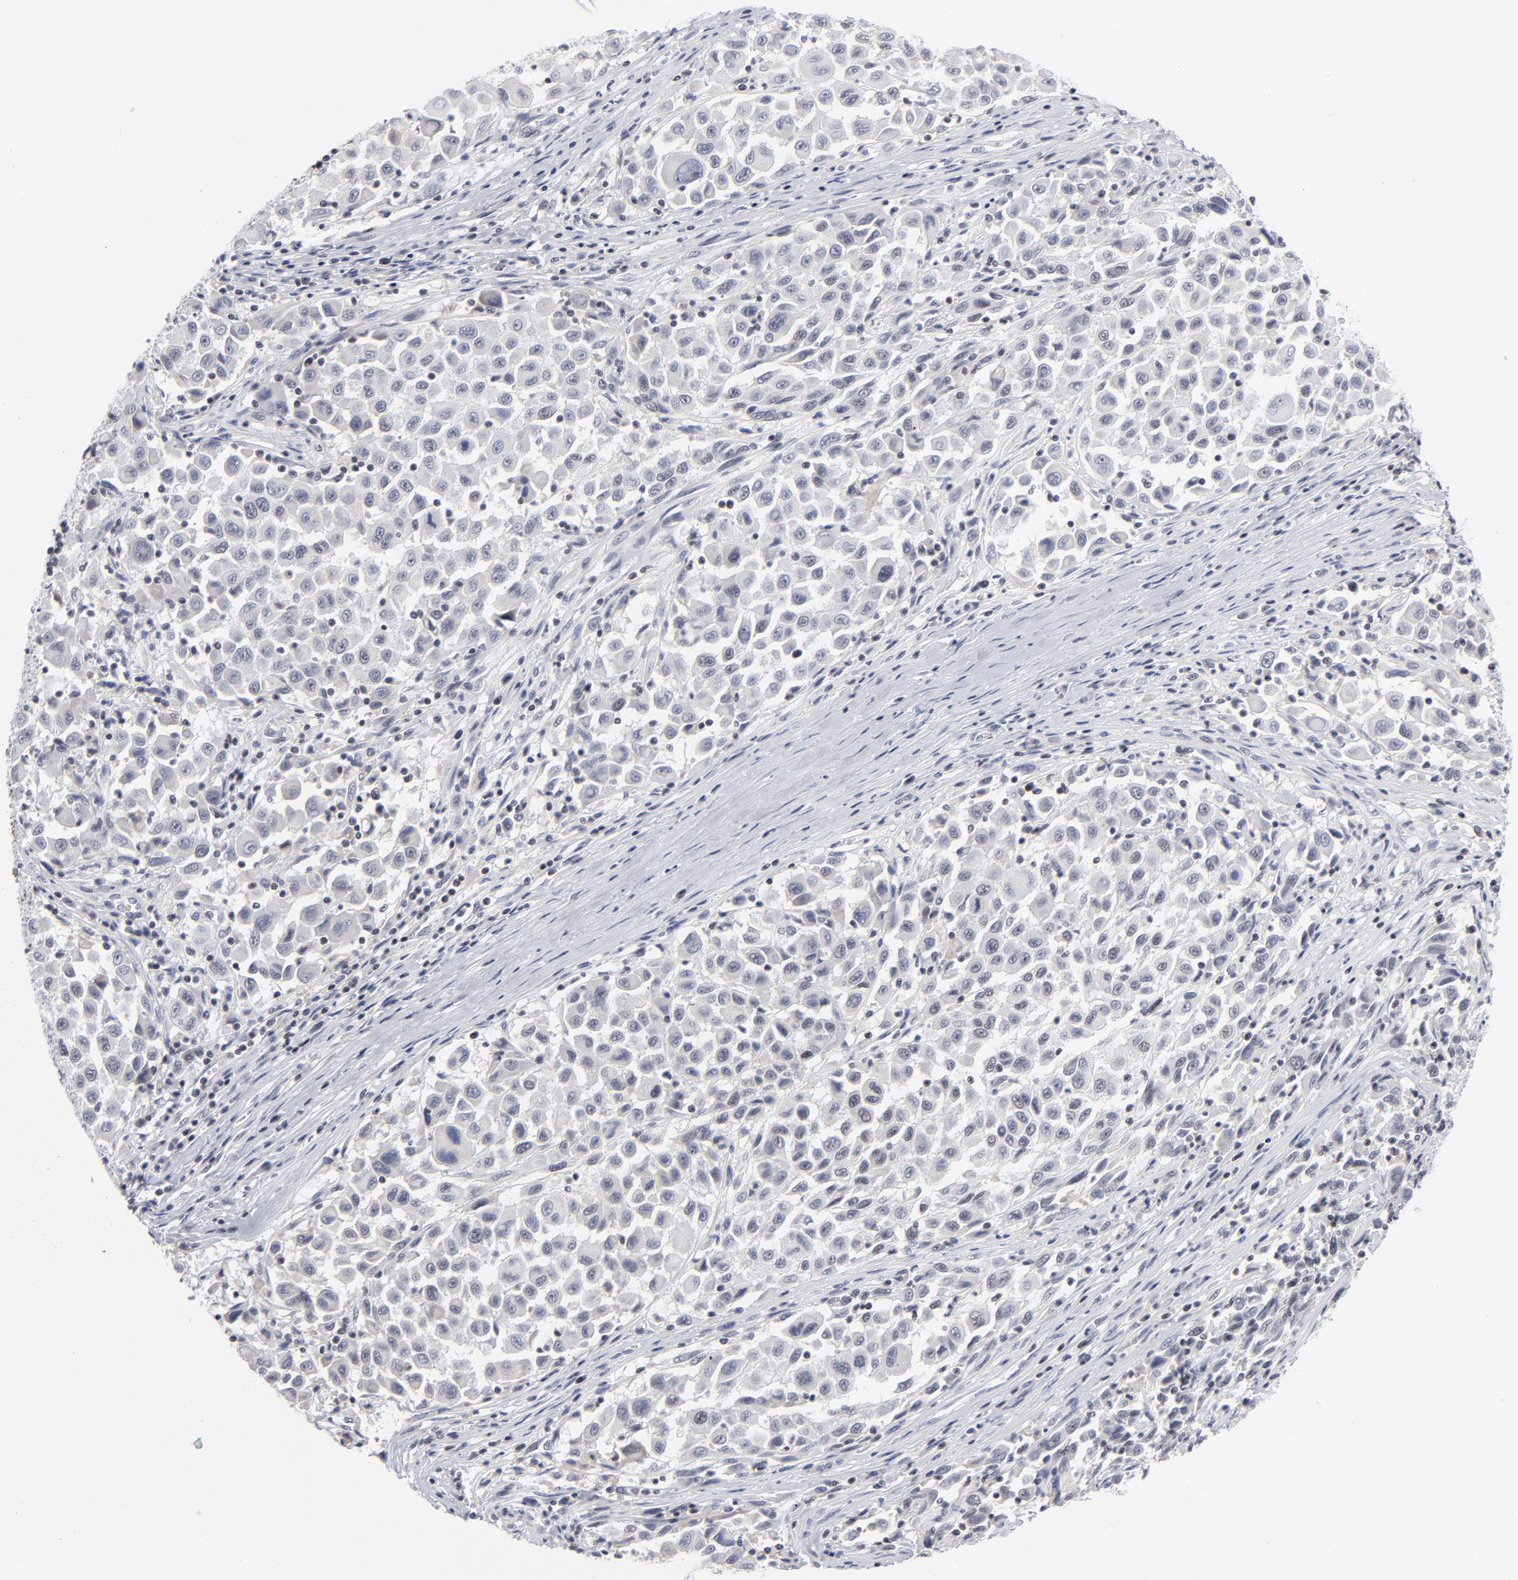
{"staining": {"intensity": "weak", "quantity": "25%-75%", "location": "nuclear"}, "tissue": "melanoma", "cell_type": "Tumor cells", "image_type": "cancer", "snomed": [{"axis": "morphology", "description": "Malignant melanoma, Metastatic site"}, {"axis": "topography", "description": "Lymph node"}], "caption": "IHC (DAB) staining of human malignant melanoma (metastatic site) displays weak nuclear protein expression in about 25%-75% of tumor cells. (brown staining indicates protein expression, while blue staining denotes nuclei).", "gene": "SP2", "patient": {"sex": "male", "age": 61}}